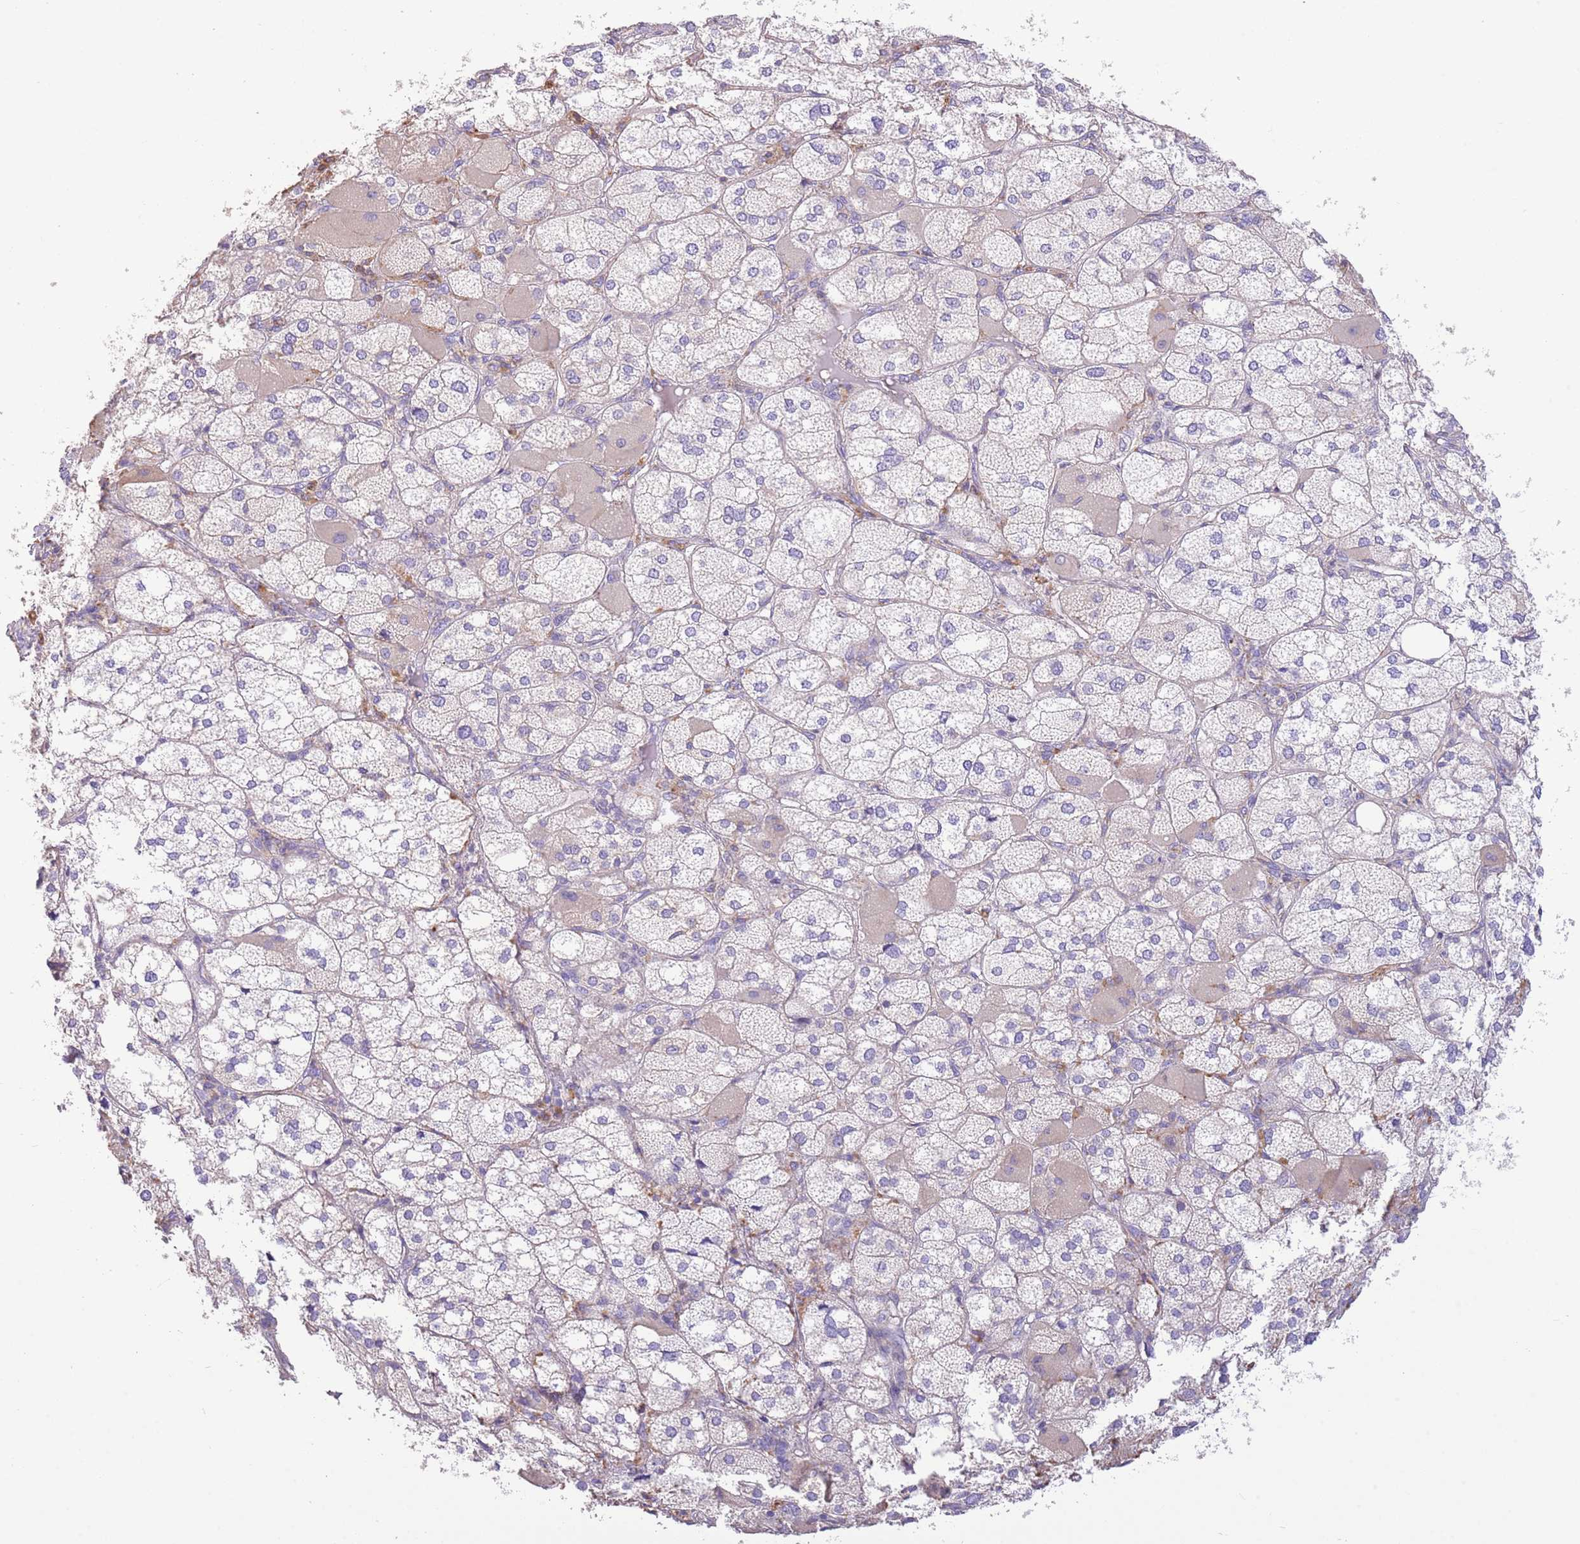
{"staining": {"intensity": "negative", "quantity": "none", "location": "none"}, "tissue": "adrenal gland", "cell_type": "Glandular cells", "image_type": "normal", "snomed": [{"axis": "morphology", "description": "Normal tissue, NOS"}, {"axis": "topography", "description": "Adrenal gland"}], "caption": "IHC histopathology image of unremarkable adrenal gland: human adrenal gland stained with DAB (3,3'-diaminobenzidine) exhibits no significant protein positivity in glandular cells.", "gene": "SFTPA1", "patient": {"sex": "female", "age": 61}}